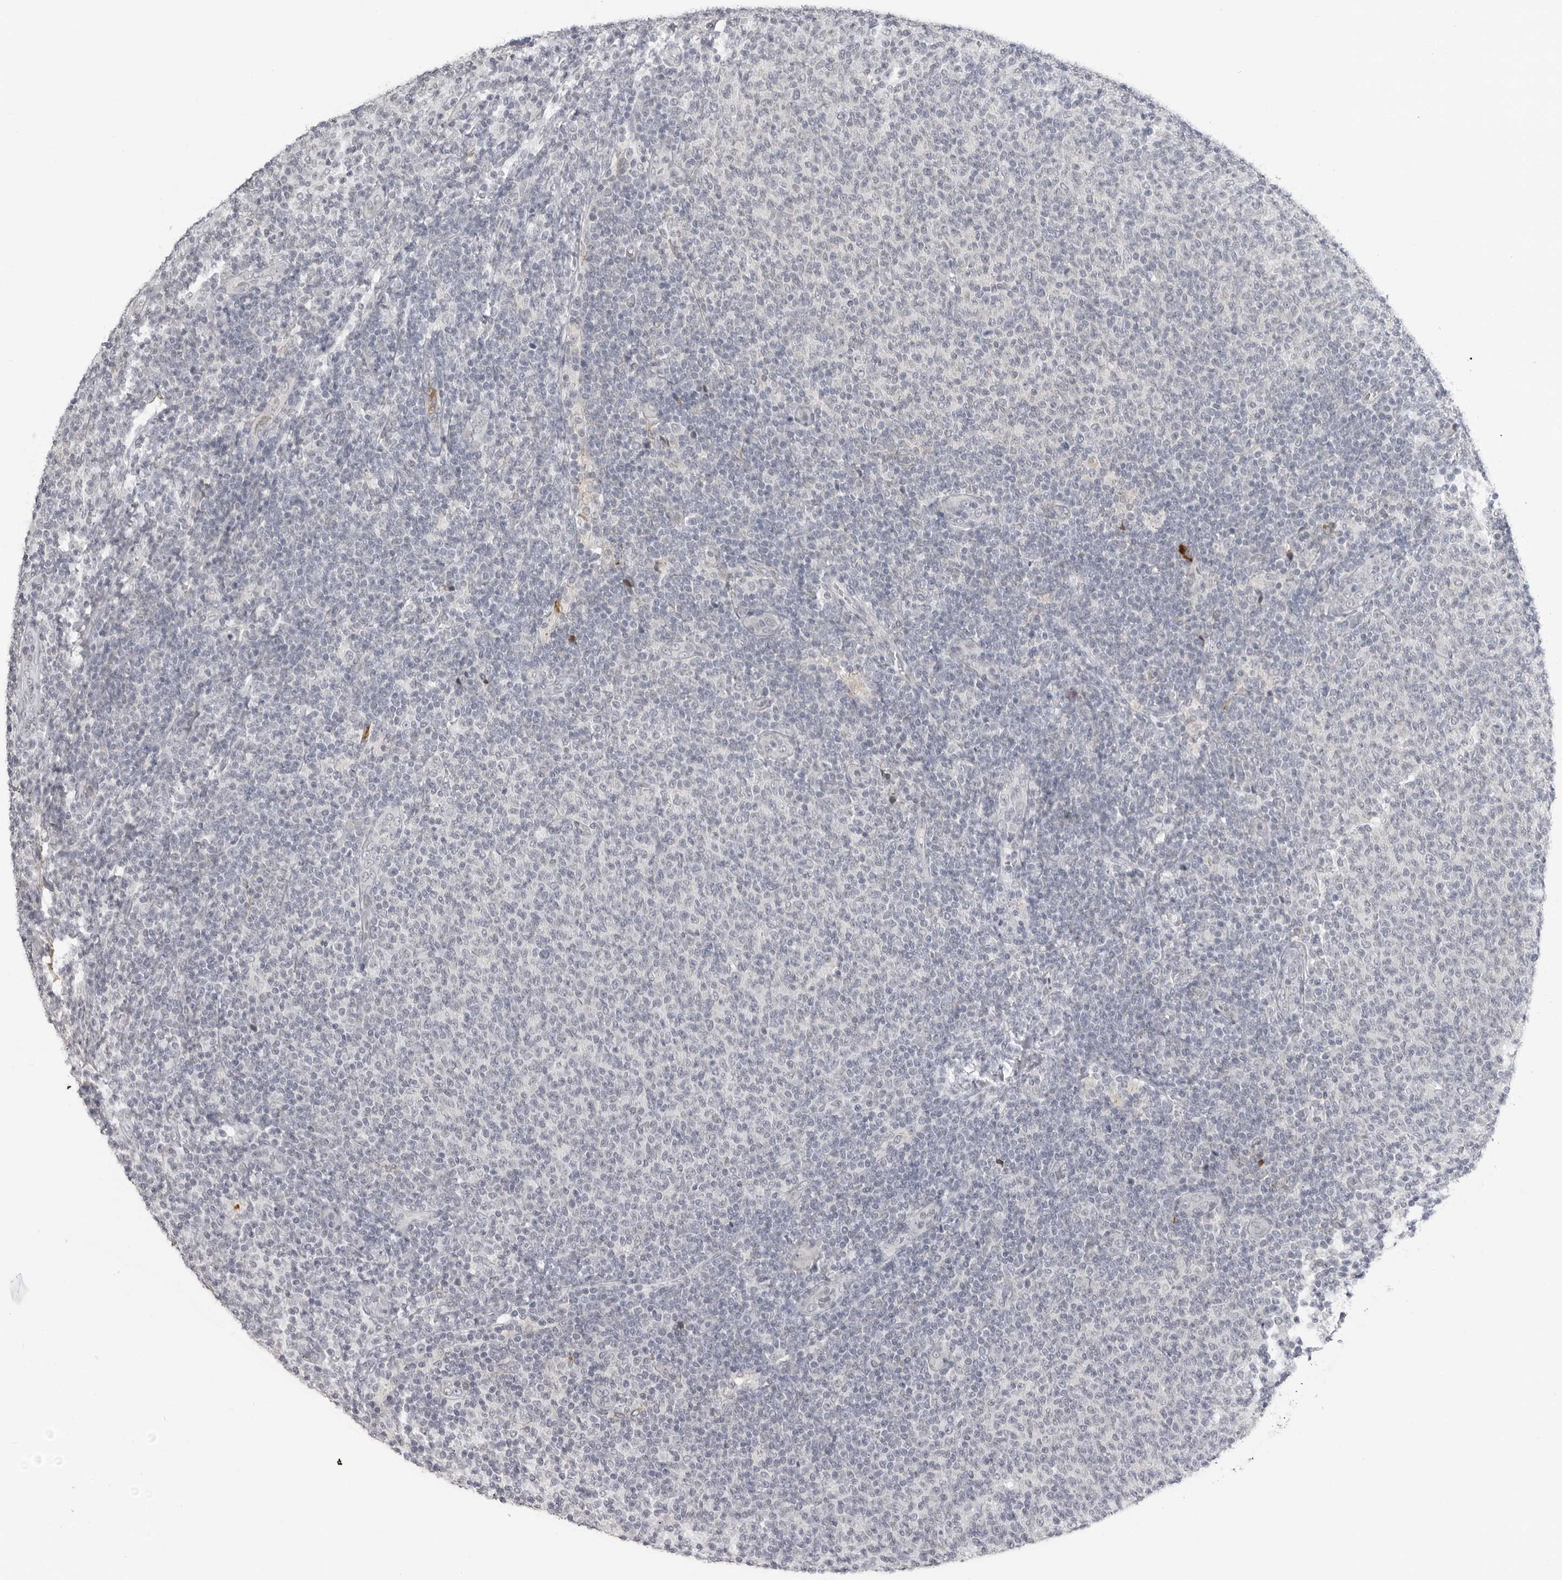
{"staining": {"intensity": "negative", "quantity": "none", "location": "none"}, "tissue": "lymphoma", "cell_type": "Tumor cells", "image_type": "cancer", "snomed": [{"axis": "morphology", "description": "Malignant lymphoma, non-Hodgkin's type, Low grade"}, {"axis": "topography", "description": "Lymph node"}], "caption": "Human malignant lymphoma, non-Hodgkin's type (low-grade) stained for a protein using immunohistochemistry (IHC) shows no positivity in tumor cells.", "gene": "SERPINF2", "patient": {"sex": "male", "age": 66}}